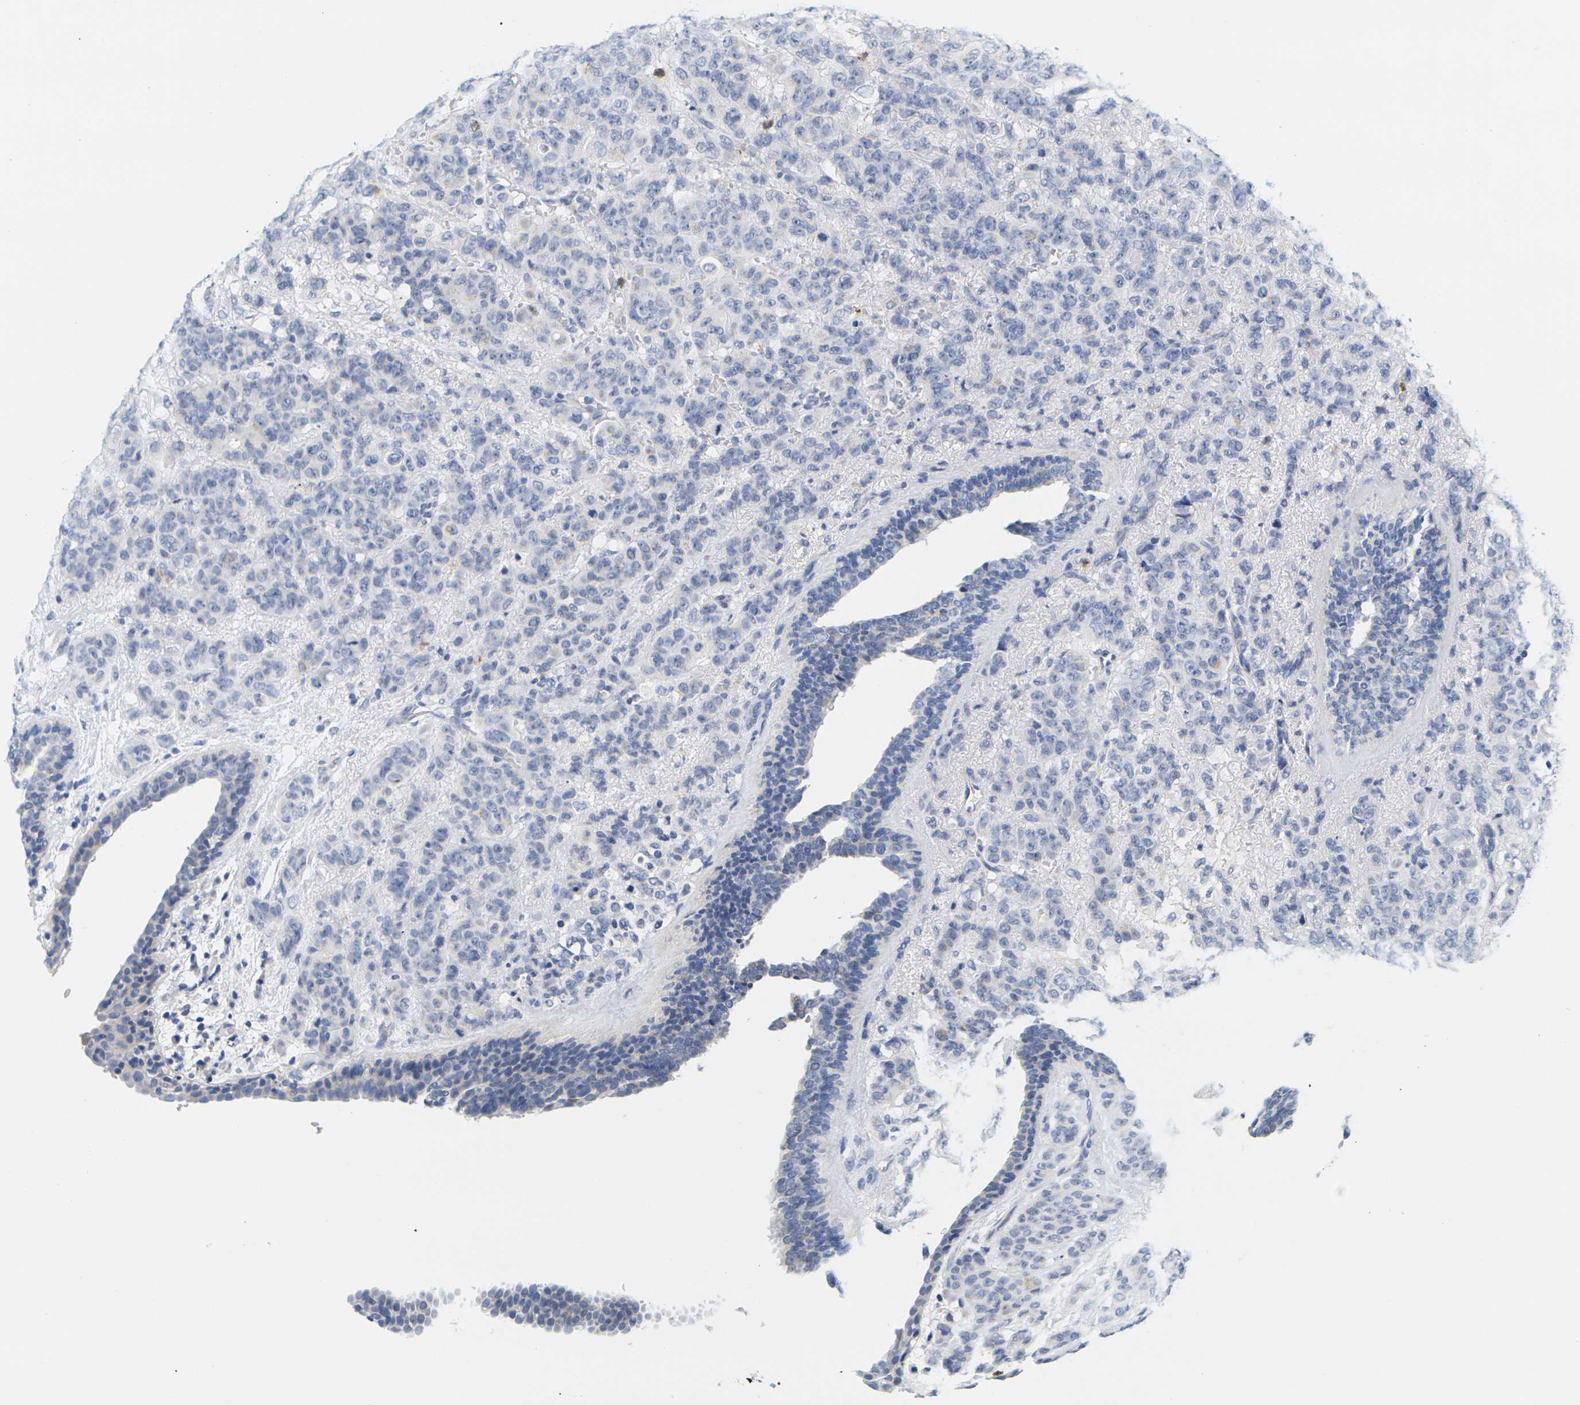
{"staining": {"intensity": "negative", "quantity": "none", "location": "none"}, "tissue": "breast cancer", "cell_type": "Tumor cells", "image_type": "cancer", "snomed": [{"axis": "morphology", "description": "Duct carcinoma"}, {"axis": "topography", "description": "Breast"}], "caption": "Protein analysis of breast cancer (invasive ductal carcinoma) reveals no significant expression in tumor cells.", "gene": "KLK5", "patient": {"sex": "female", "age": 40}}